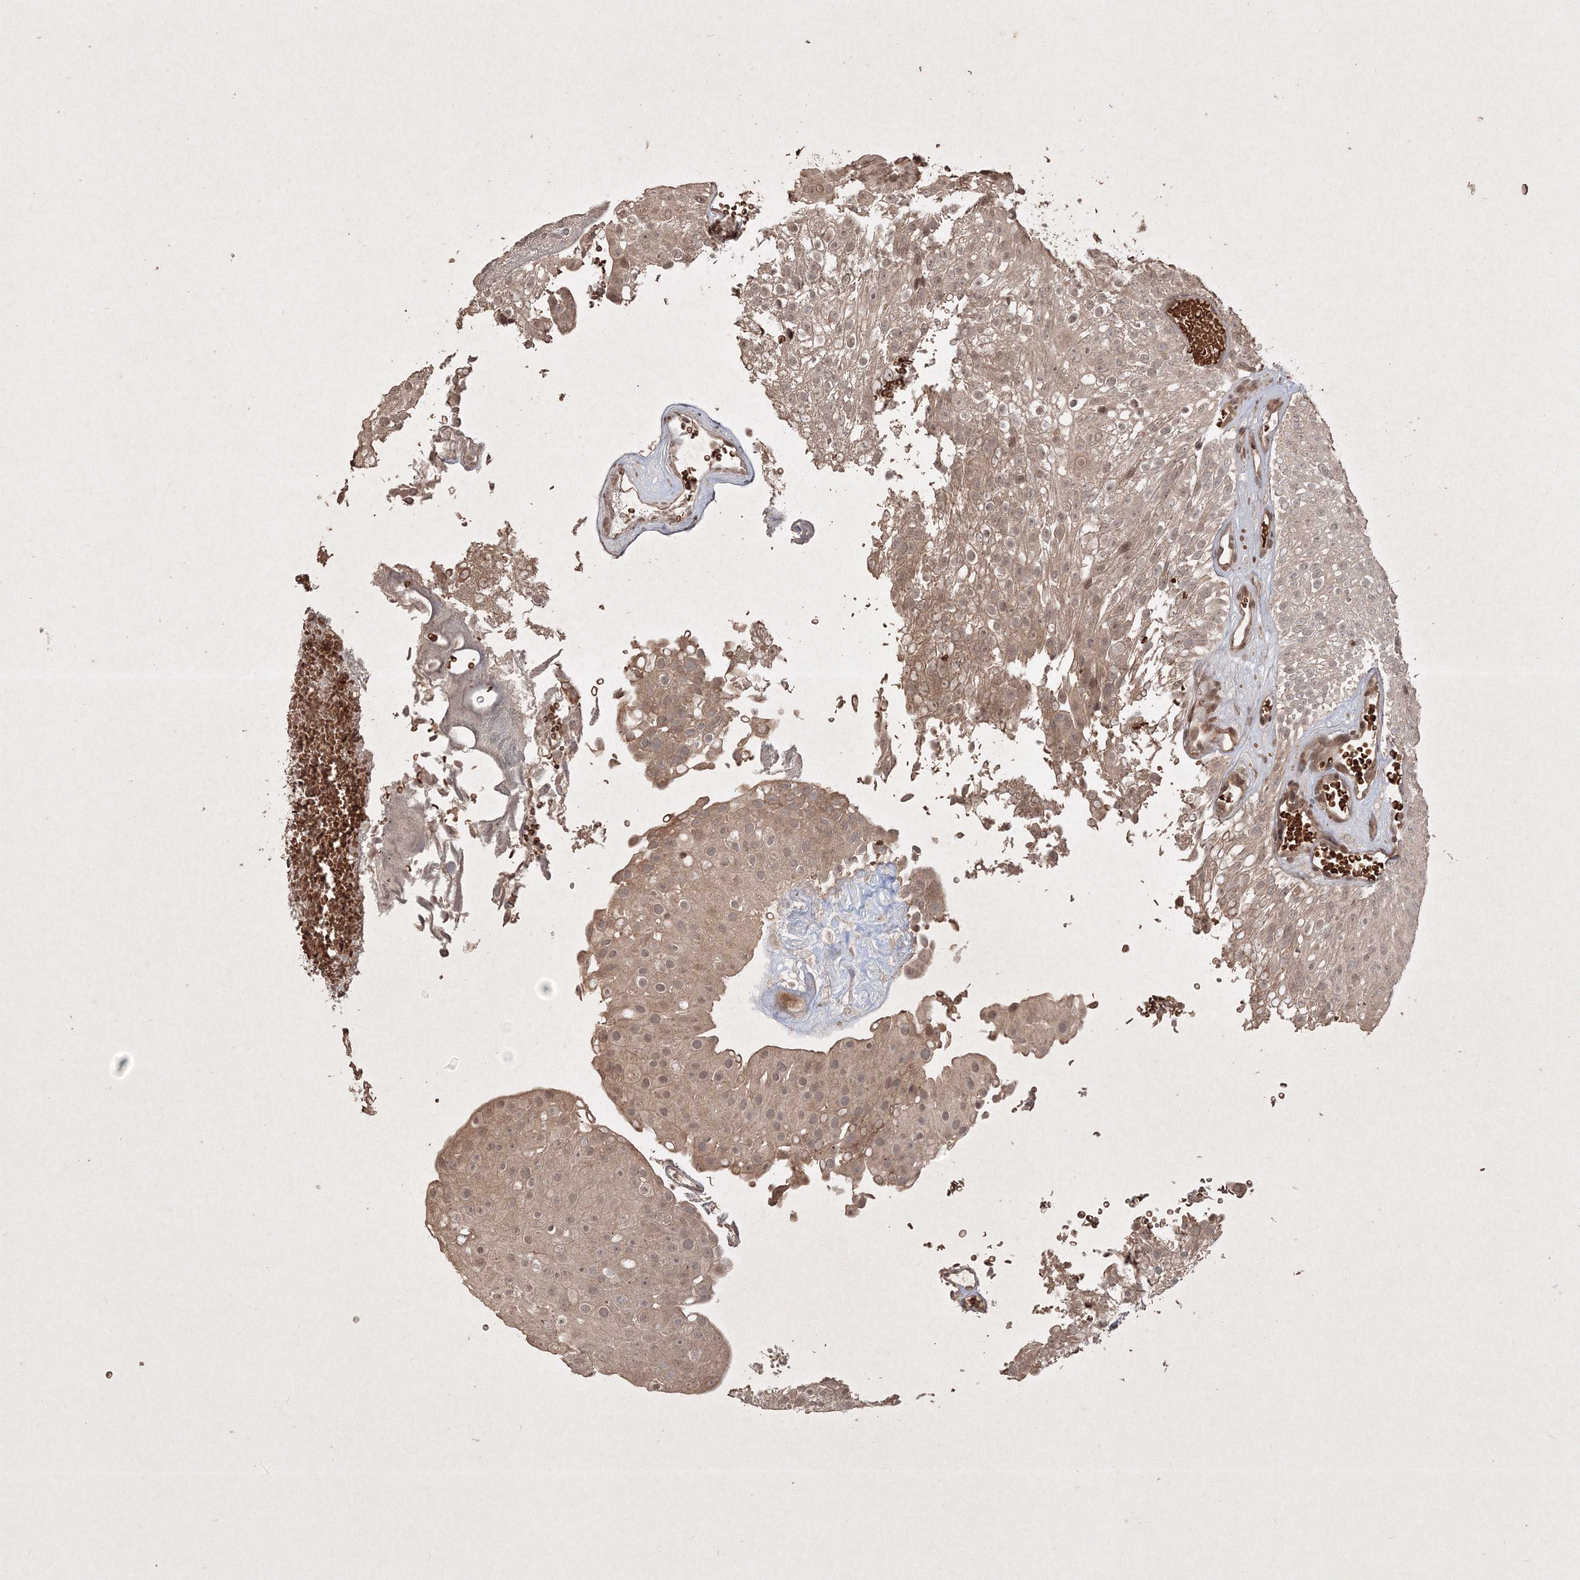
{"staining": {"intensity": "weak", "quantity": ">75%", "location": "cytoplasmic/membranous,nuclear"}, "tissue": "urothelial cancer", "cell_type": "Tumor cells", "image_type": "cancer", "snomed": [{"axis": "morphology", "description": "Urothelial carcinoma, Low grade"}, {"axis": "topography", "description": "Urinary bladder"}], "caption": "This photomicrograph reveals immunohistochemistry staining of urothelial carcinoma (low-grade), with low weak cytoplasmic/membranous and nuclear expression in about >75% of tumor cells.", "gene": "PELI3", "patient": {"sex": "male", "age": 78}}